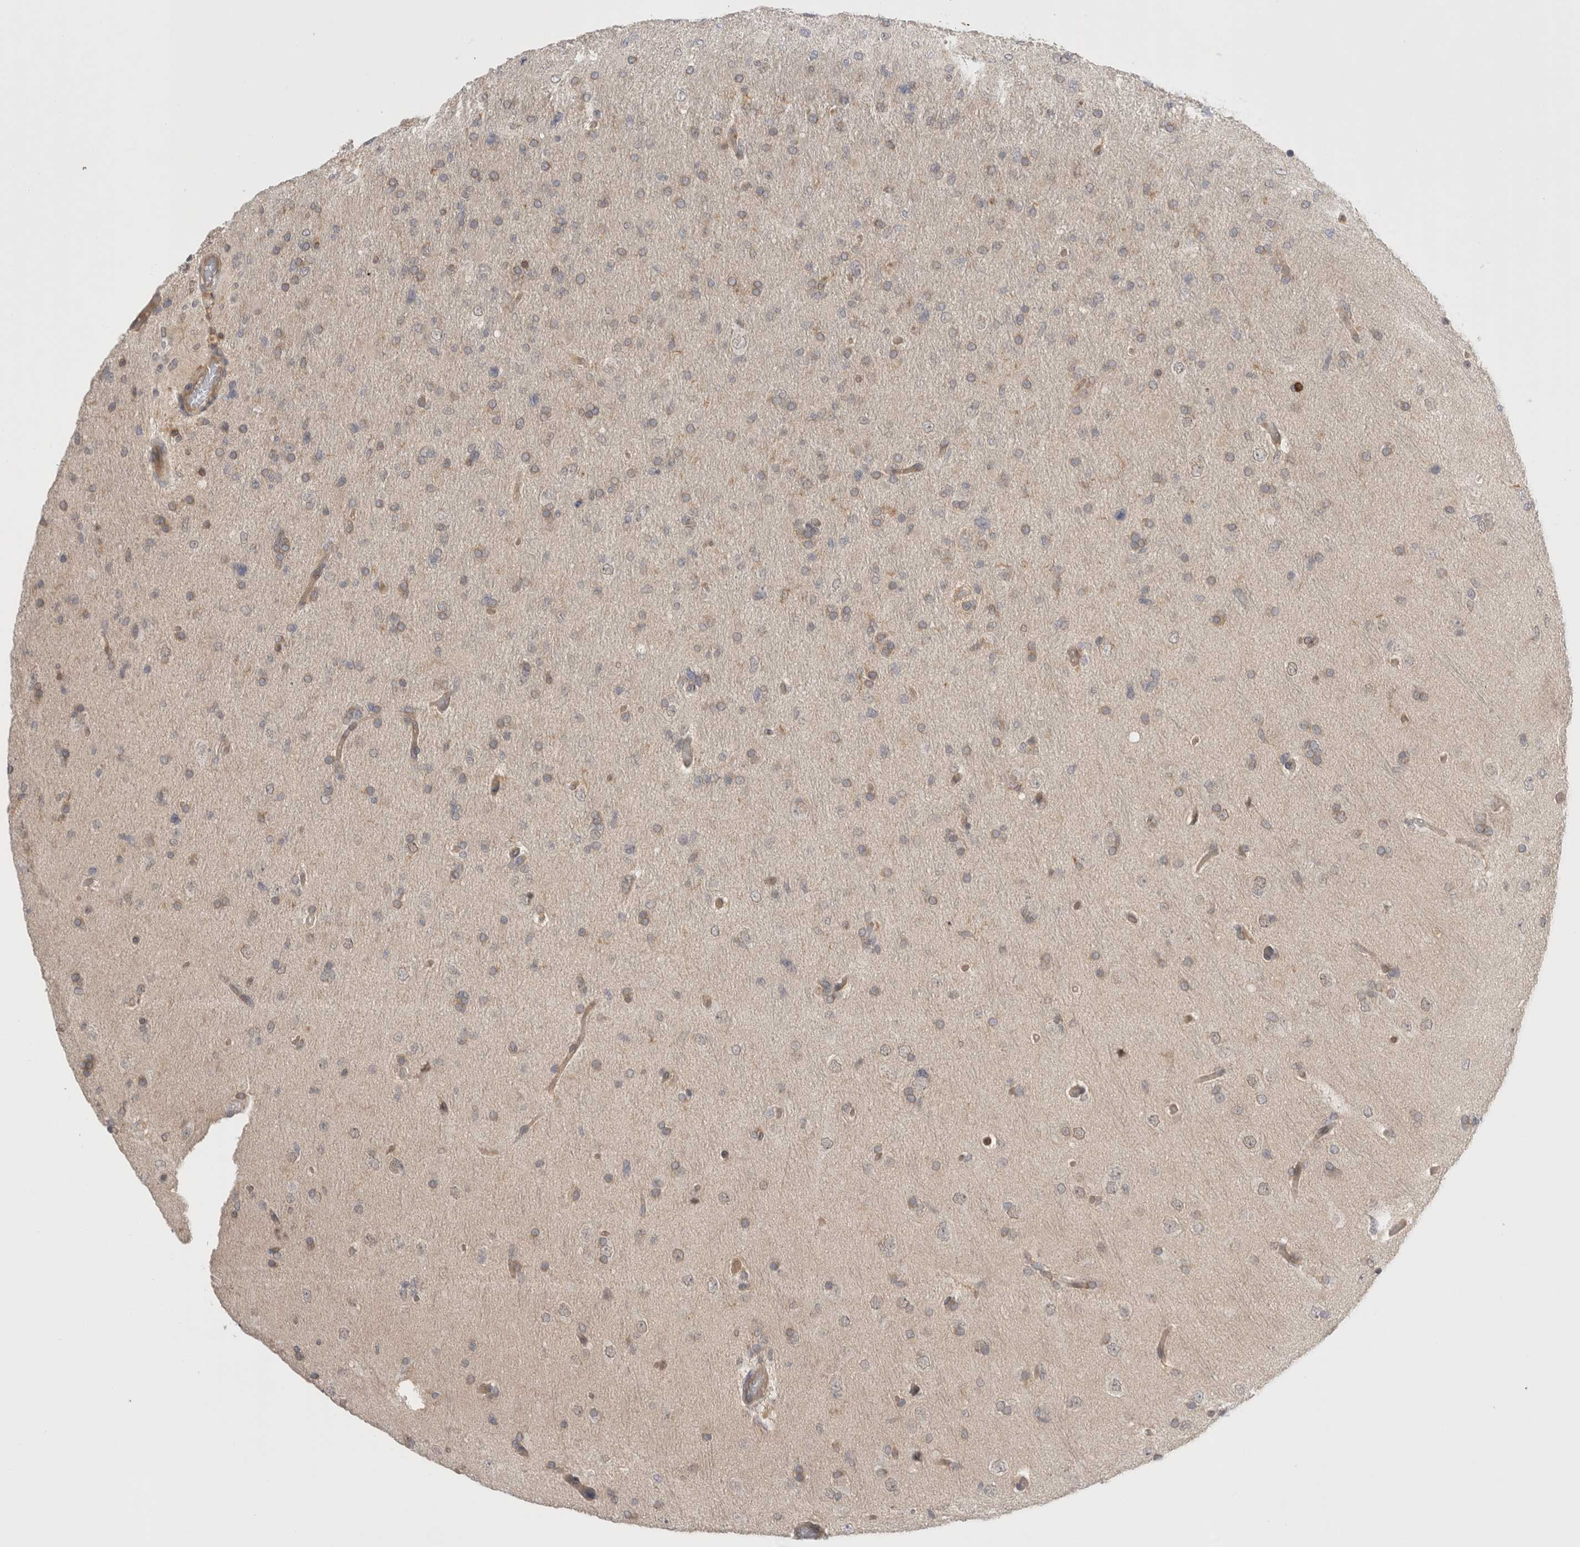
{"staining": {"intensity": "weak", "quantity": "<25%", "location": "cytoplasmic/membranous"}, "tissue": "glioma", "cell_type": "Tumor cells", "image_type": "cancer", "snomed": [{"axis": "morphology", "description": "Glioma, malignant, High grade"}, {"axis": "topography", "description": "Cerebral cortex"}], "caption": "Tumor cells show no significant expression in glioma.", "gene": "NFKB1", "patient": {"sex": "female", "age": 36}}